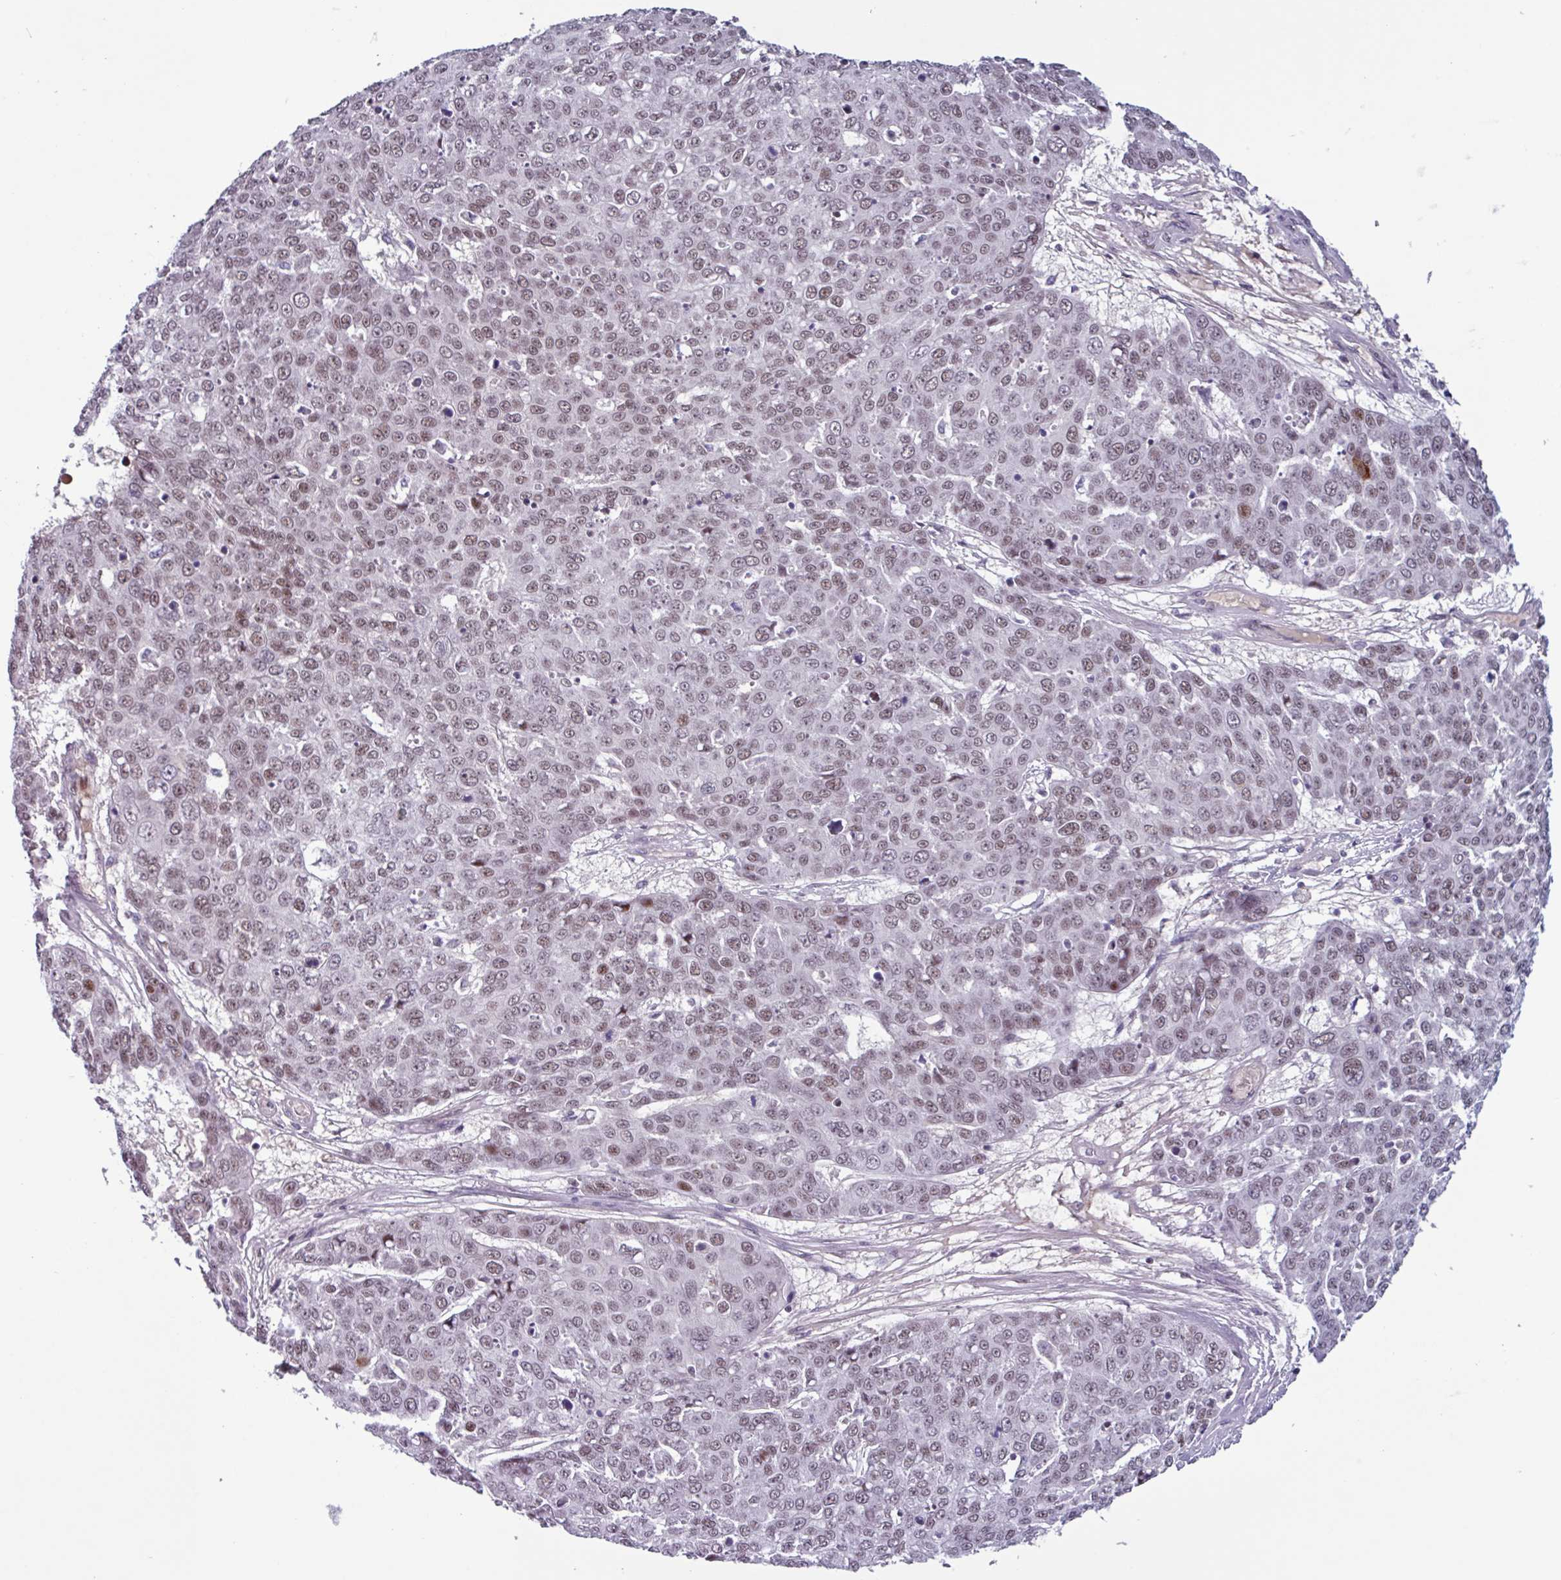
{"staining": {"intensity": "strong", "quantity": "<25%", "location": "cytoplasmic/membranous,nuclear"}, "tissue": "skin cancer", "cell_type": "Tumor cells", "image_type": "cancer", "snomed": [{"axis": "morphology", "description": "Squamous cell carcinoma, NOS"}, {"axis": "topography", "description": "Skin"}], "caption": "DAB immunohistochemical staining of human skin cancer exhibits strong cytoplasmic/membranous and nuclear protein expression in about <25% of tumor cells.", "gene": "ZNF575", "patient": {"sex": "male", "age": 71}}